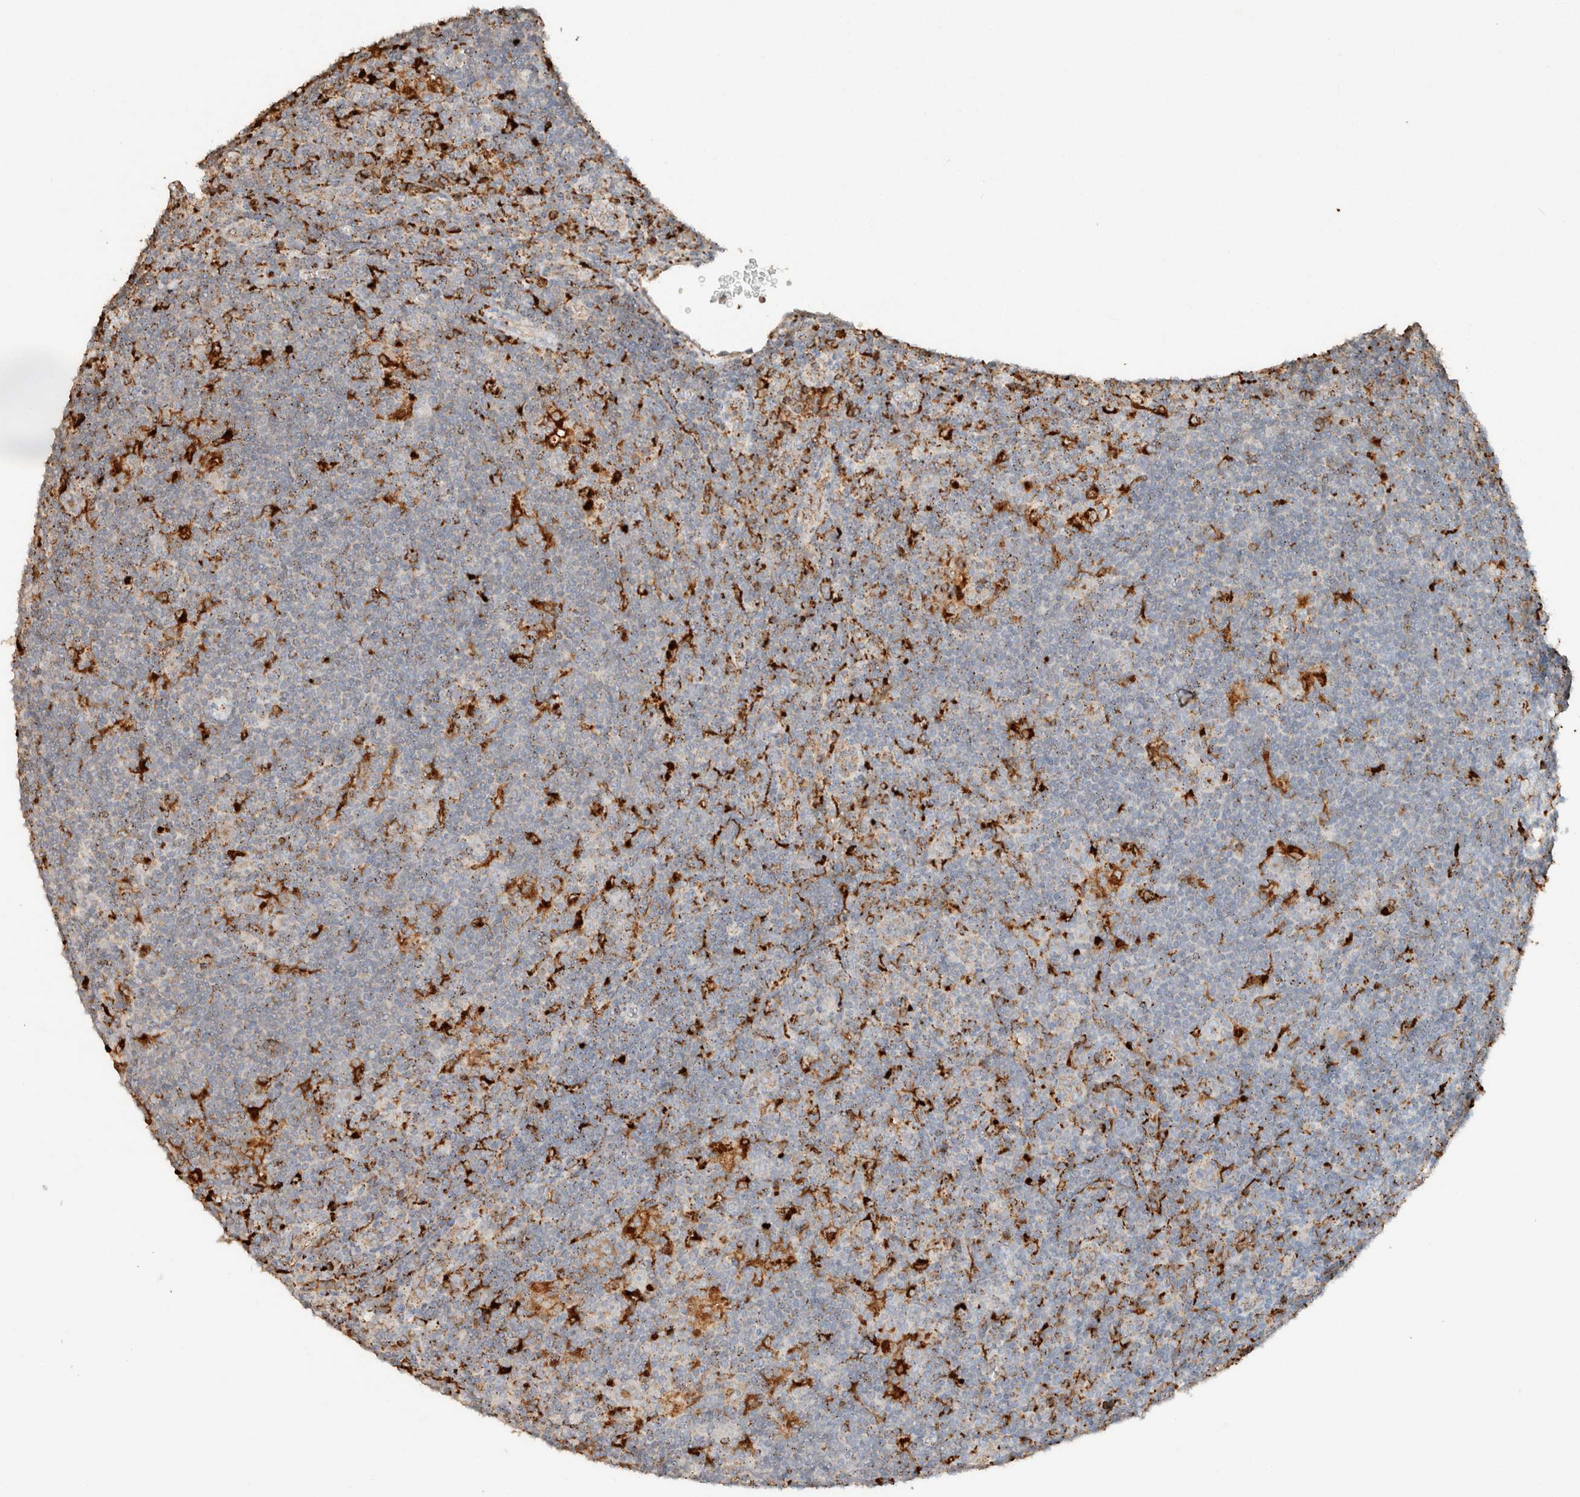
{"staining": {"intensity": "negative", "quantity": "none", "location": "none"}, "tissue": "lymphoma", "cell_type": "Tumor cells", "image_type": "cancer", "snomed": [{"axis": "morphology", "description": "Hodgkin's disease, NOS"}, {"axis": "topography", "description": "Lymph node"}], "caption": "IHC of lymphoma reveals no positivity in tumor cells.", "gene": "CTSC", "patient": {"sex": "female", "age": 57}}